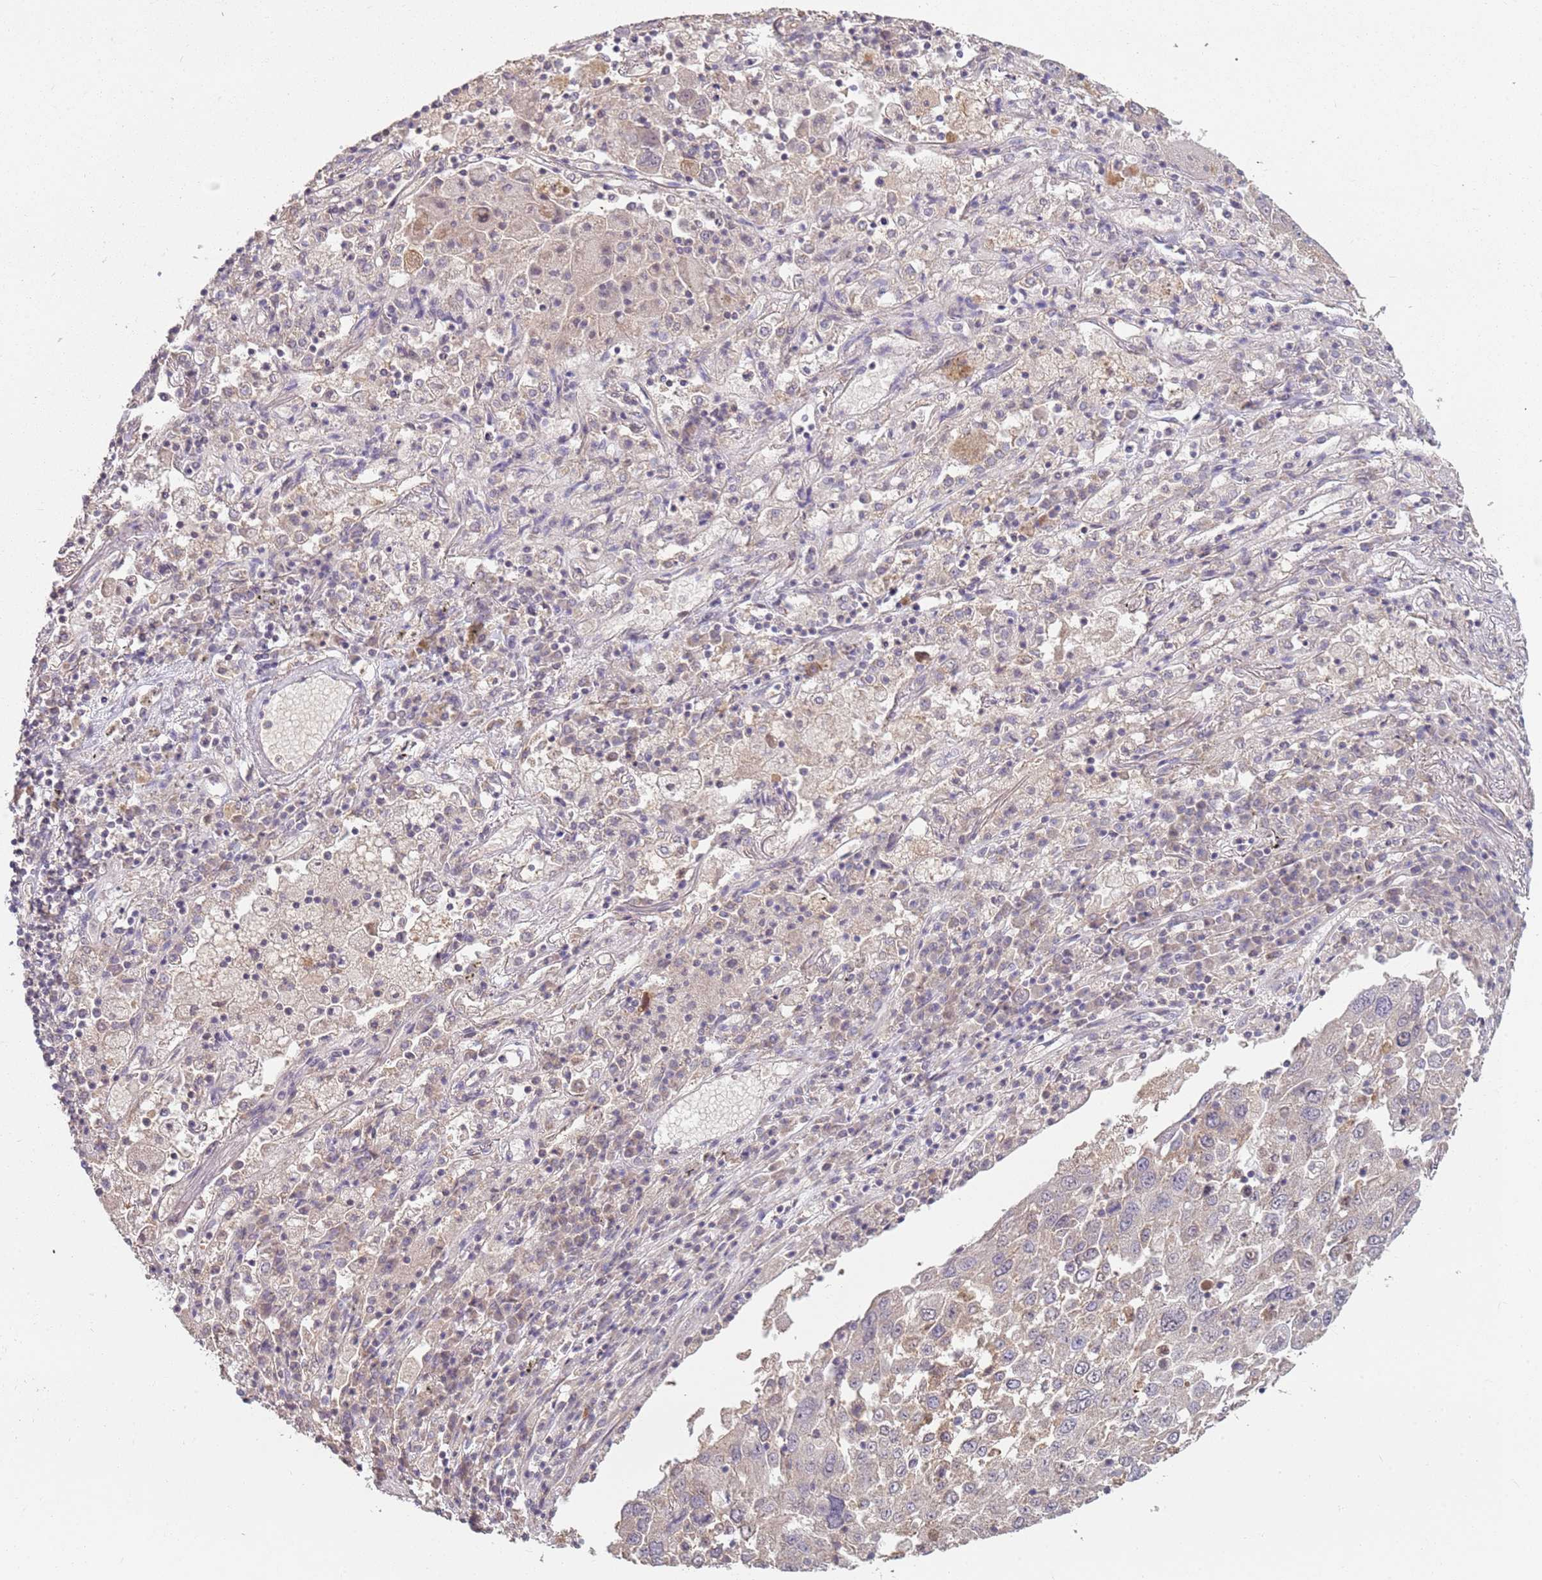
{"staining": {"intensity": "weak", "quantity": "<25%", "location": "cytoplasmic/membranous"}, "tissue": "lung cancer", "cell_type": "Tumor cells", "image_type": "cancer", "snomed": [{"axis": "morphology", "description": "Squamous cell carcinoma, NOS"}, {"axis": "topography", "description": "Lung"}], "caption": "High magnification brightfield microscopy of lung cancer stained with DAB (3,3'-diaminobenzidine) (brown) and counterstained with hematoxylin (blue): tumor cells show no significant expression. (Stains: DAB IHC with hematoxylin counter stain, Microscopy: brightfield microscopy at high magnification).", "gene": "TEKT4", "patient": {"sex": "male", "age": 65}}